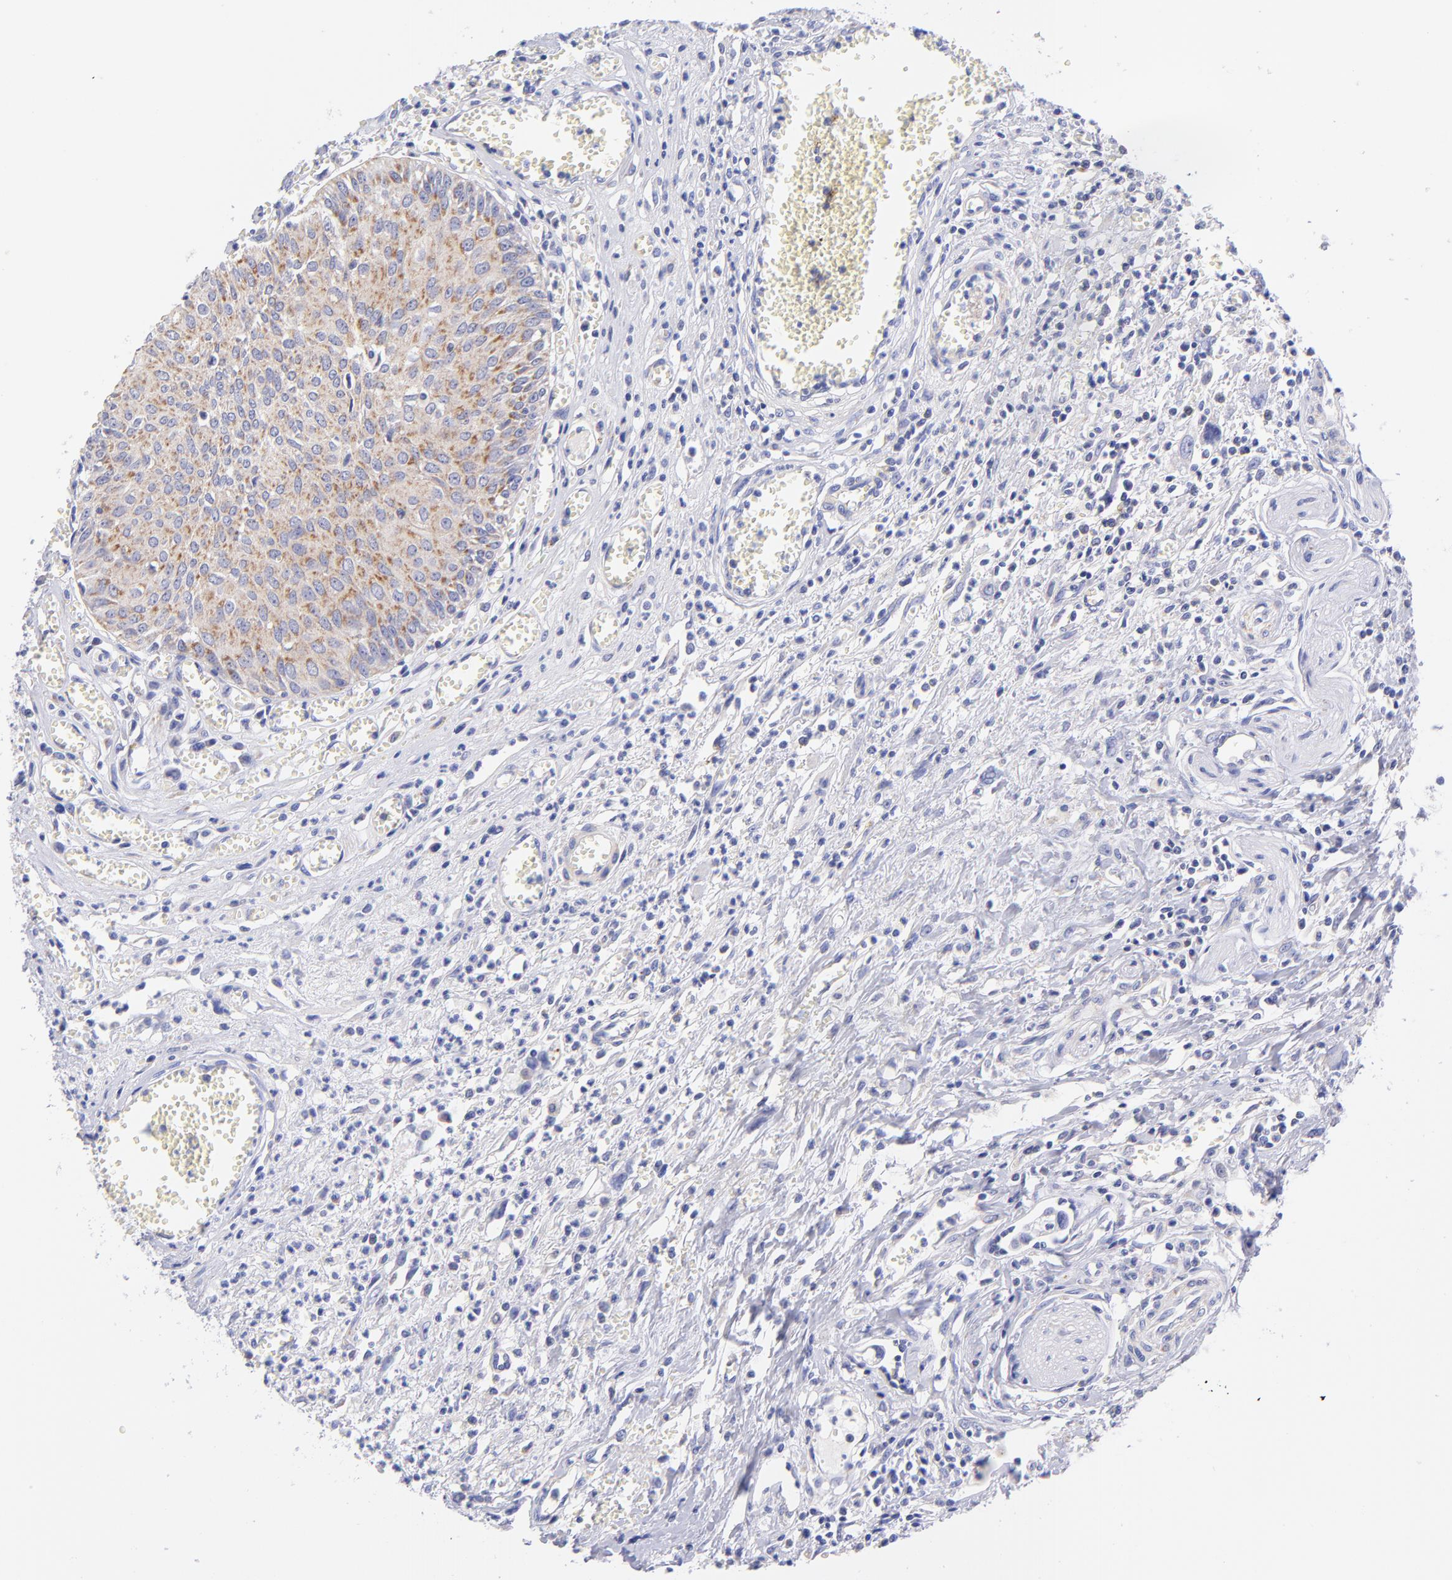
{"staining": {"intensity": "moderate", "quantity": "25%-75%", "location": "cytoplasmic/membranous"}, "tissue": "urothelial cancer", "cell_type": "Tumor cells", "image_type": "cancer", "snomed": [{"axis": "morphology", "description": "Urothelial carcinoma, High grade"}, {"axis": "topography", "description": "Urinary bladder"}], "caption": "Immunohistochemical staining of urothelial cancer reveals medium levels of moderate cytoplasmic/membranous positivity in about 25%-75% of tumor cells.", "gene": "NDUFB7", "patient": {"sex": "male", "age": 66}}